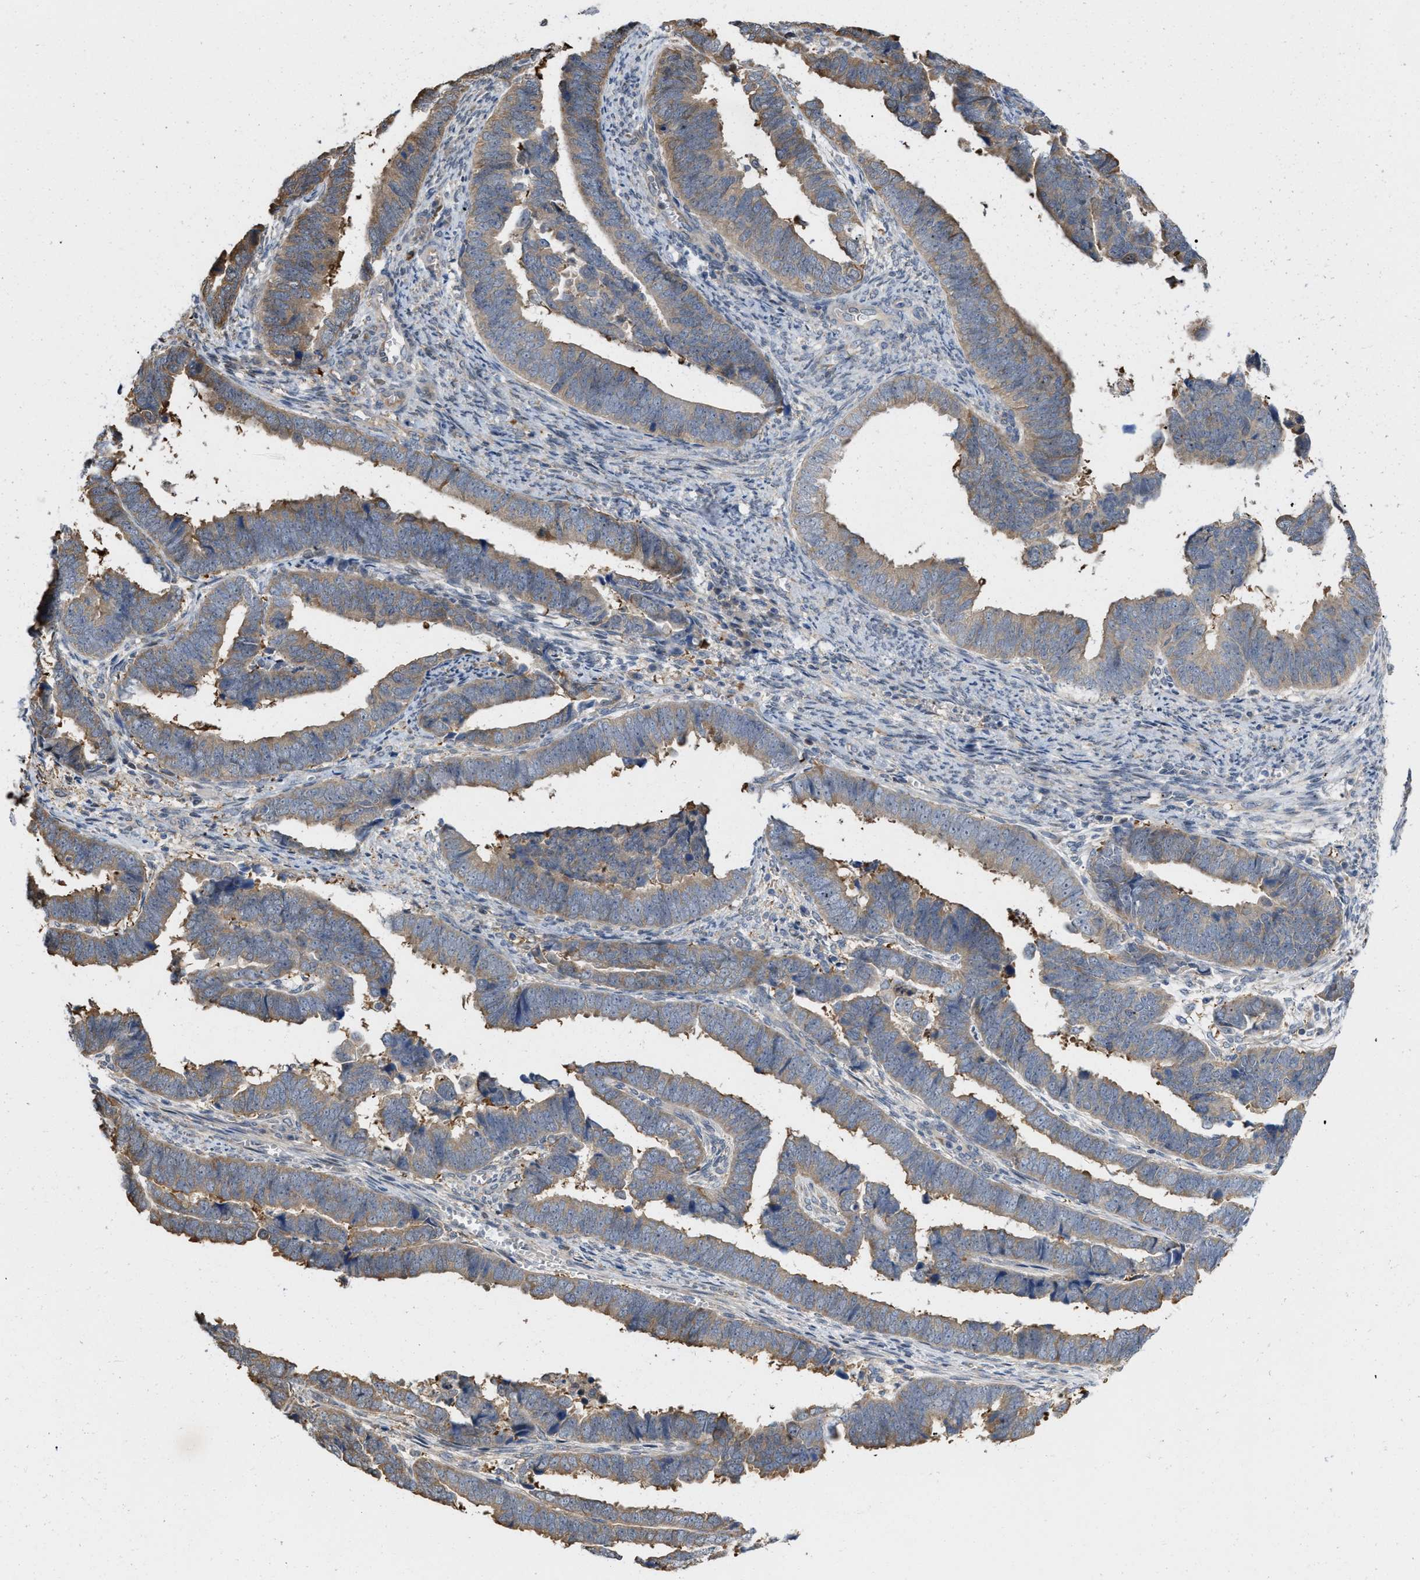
{"staining": {"intensity": "weak", "quantity": ">75%", "location": "cytoplasmic/membranous"}, "tissue": "endometrial cancer", "cell_type": "Tumor cells", "image_type": "cancer", "snomed": [{"axis": "morphology", "description": "Adenocarcinoma, NOS"}, {"axis": "topography", "description": "Endometrium"}], "caption": "Endometrial cancer stained with a protein marker displays weak staining in tumor cells.", "gene": "CSNK1A1", "patient": {"sex": "female", "age": 75}}